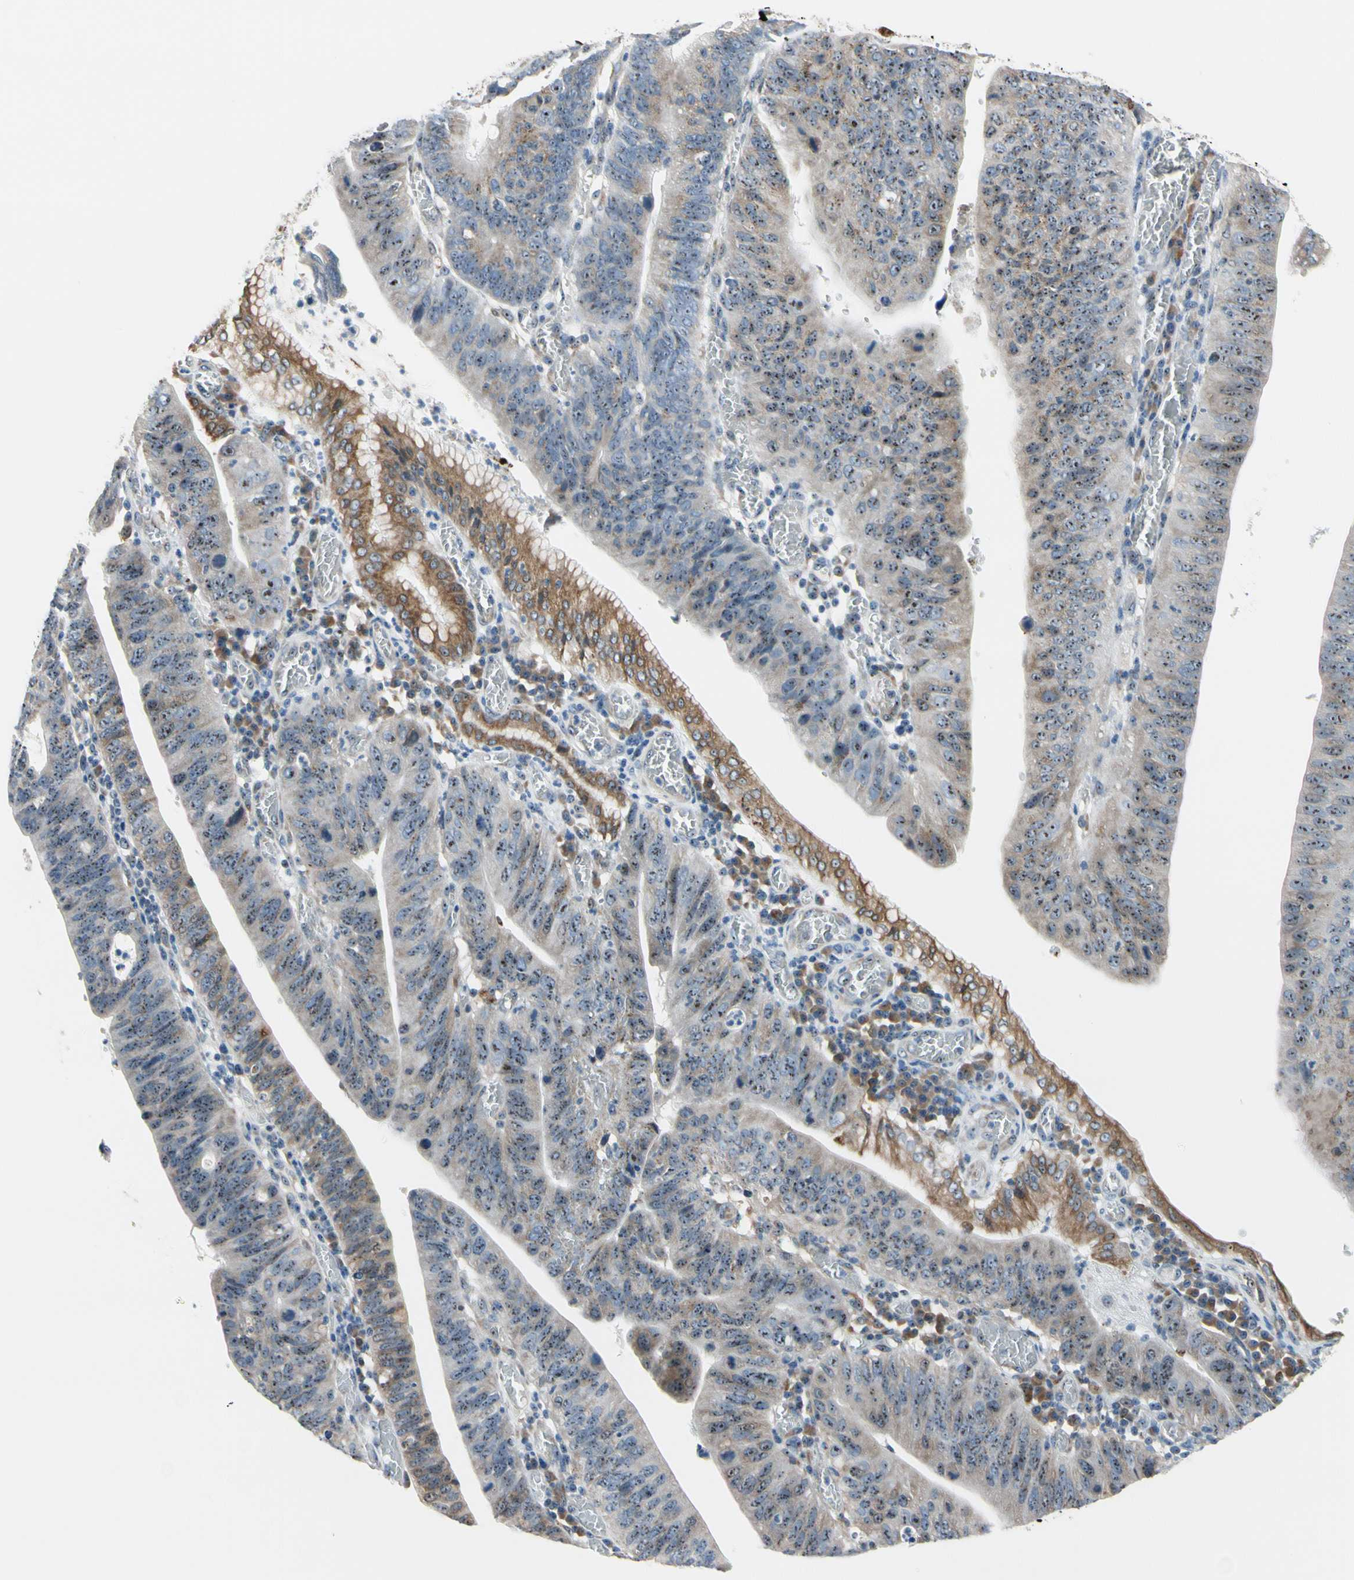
{"staining": {"intensity": "moderate", "quantity": ">75%", "location": "cytoplasmic/membranous"}, "tissue": "stomach cancer", "cell_type": "Tumor cells", "image_type": "cancer", "snomed": [{"axis": "morphology", "description": "Adenocarcinoma, NOS"}, {"axis": "topography", "description": "Stomach"}], "caption": "Stomach cancer was stained to show a protein in brown. There is medium levels of moderate cytoplasmic/membranous positivity in about >75% of tumor cells. (DAB (3,3'-diaminobenzidine) IHC, brown staining for protein, blue staining for nuclei).", "gene": "TMED7", "patient": {"sex": "male", "age": 59}}